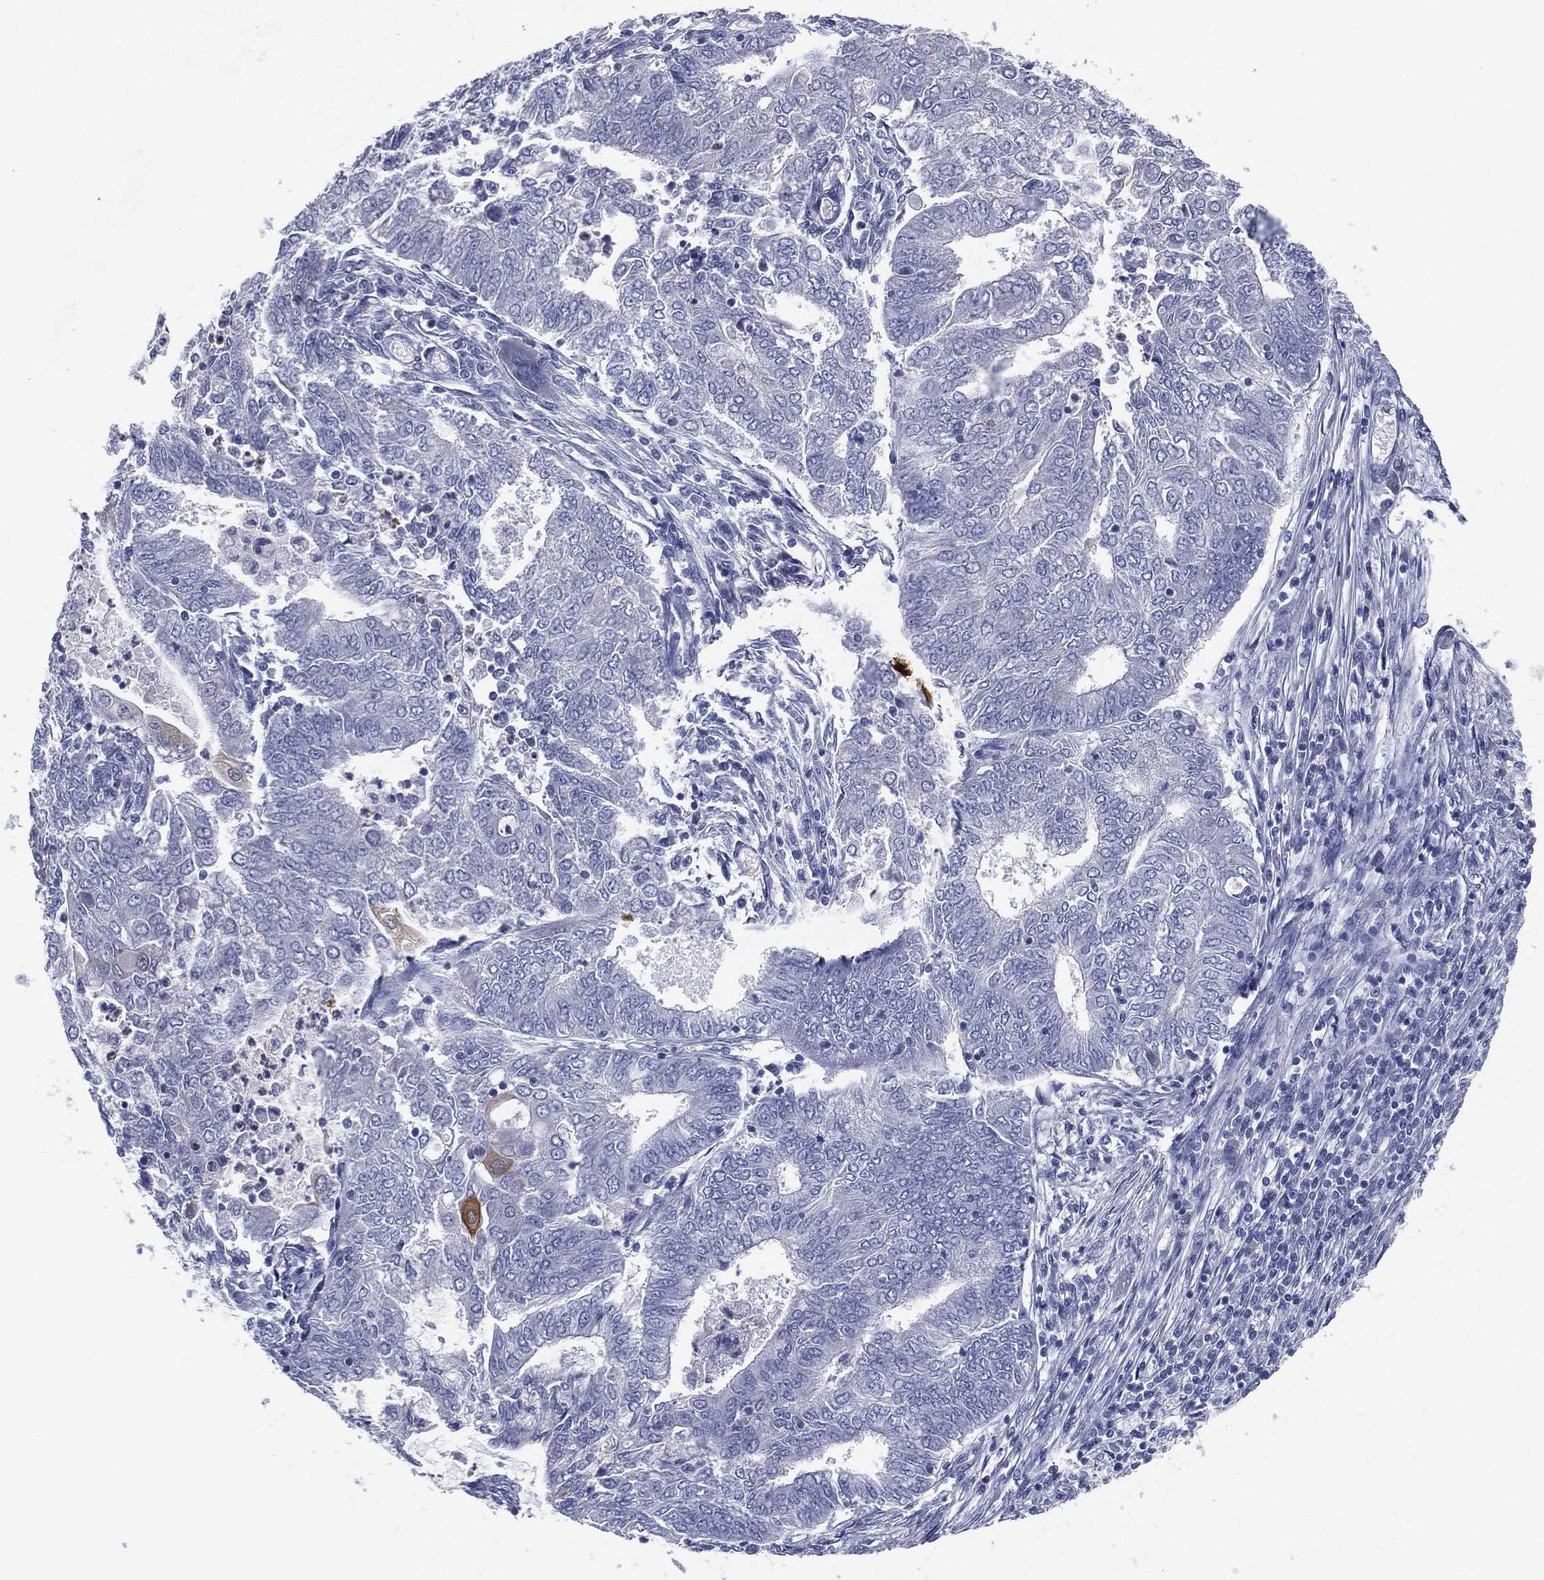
{"staining": {"intensity": "negative", "quantity": "none", "location": "none"}, "tissue": "endometrial cancer", "cell_type": "Tumor cells", "image_type": "cancer", "snomed": [{"axis": "morphology", "description": "Adenocarcinoma, NOS"}, {"axis": "topography", "description": "Endometrium"}], "caption": "Tumor cells show no significant protein expression in endometrial cancer.", "gene": "STS", "patient": {"sex": "female", "age": 62}}